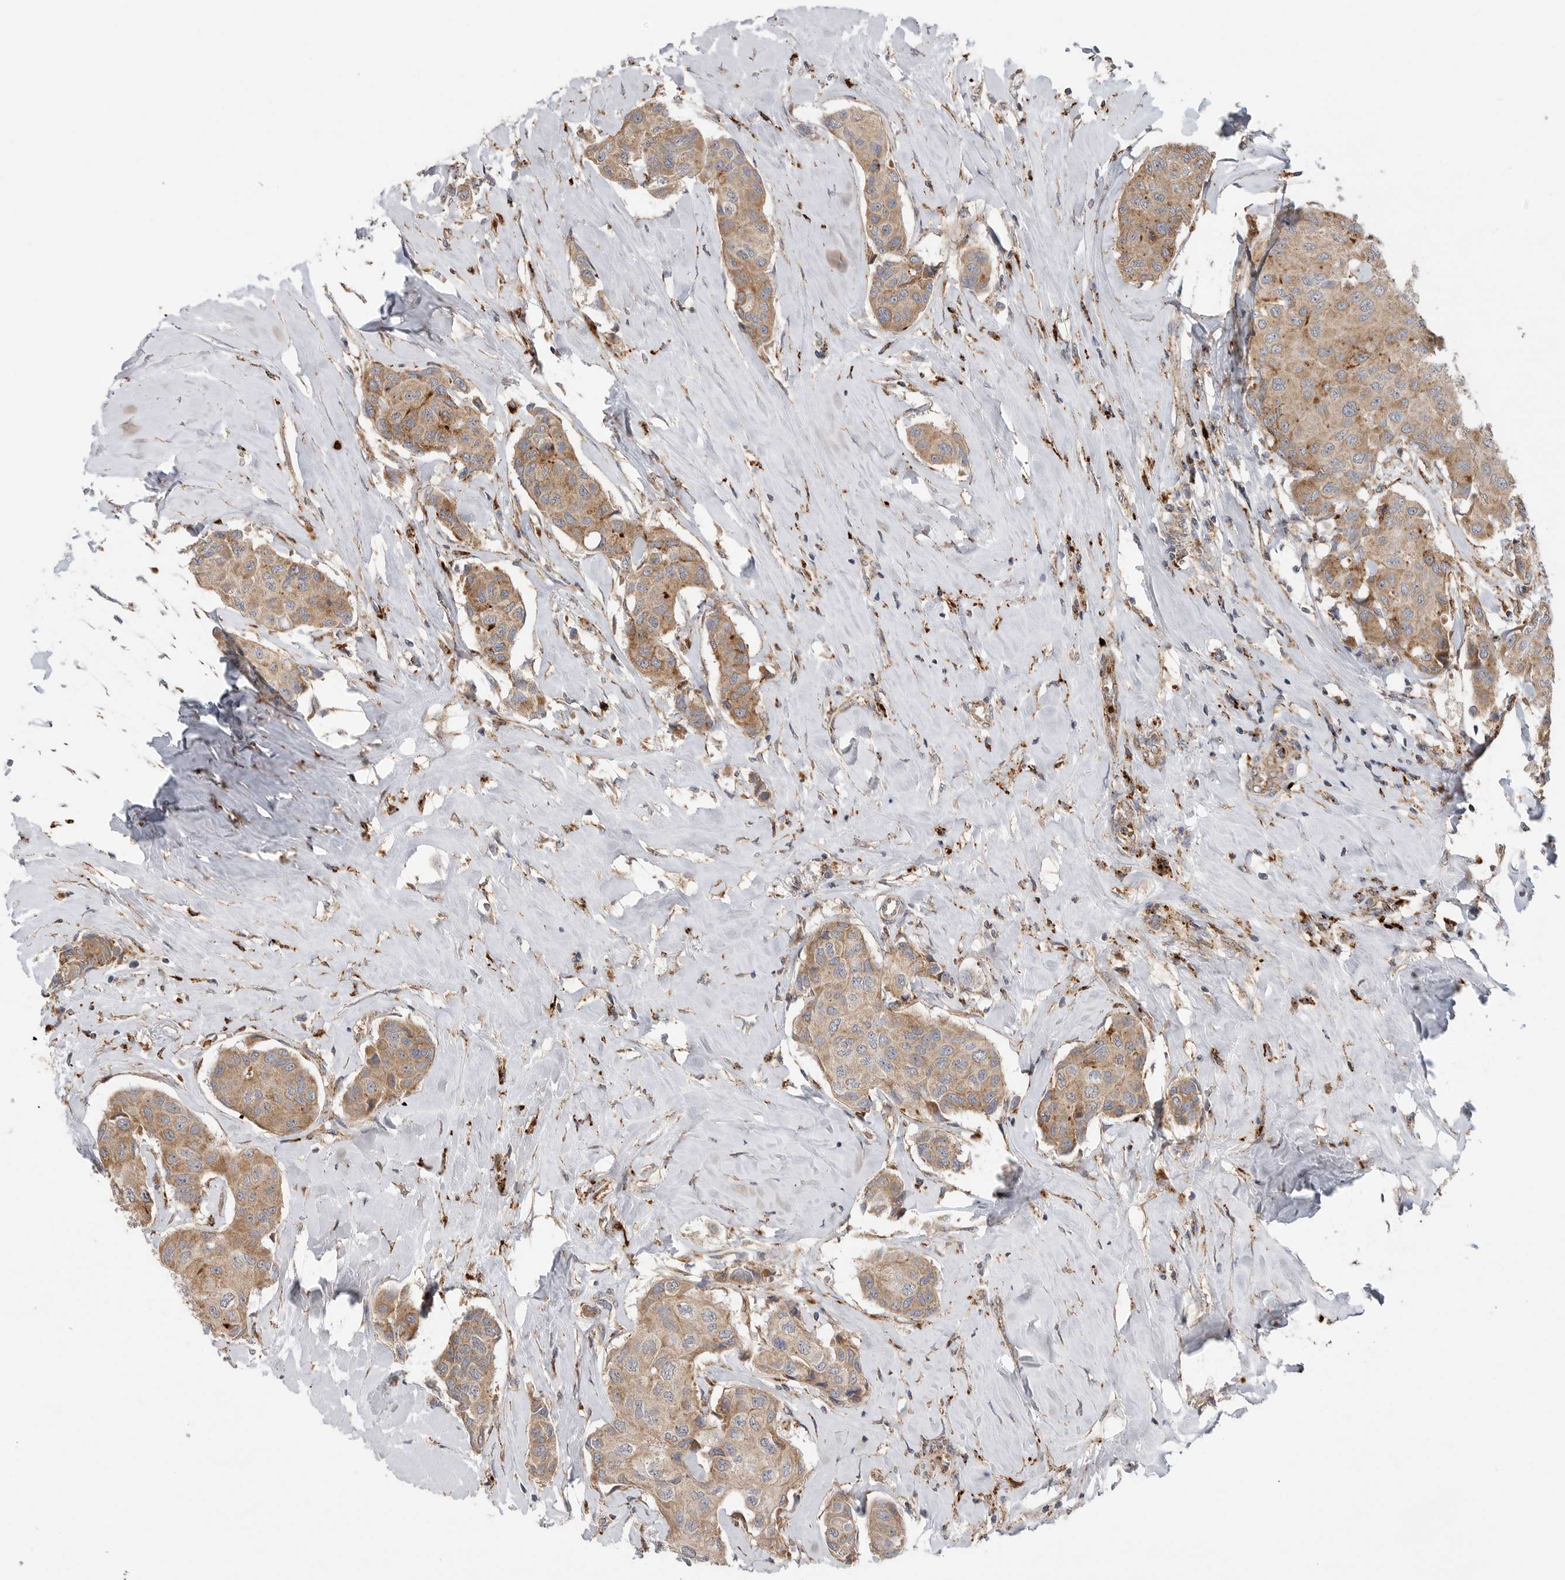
{"staining": {"intensity": "moderate", "quantity": ">75%", "location": "cytoplasmic/membranous"}, "tissue": "breast cancer", "cell_type": "Tumor cells", "image_type": "cancer", "snomed": [{"axis": "morphology", "description": "Duct carcinoma"}, {"axis": "topography", "description": "Breast"}], "caption": "Immunohistochemistry of human breast cancer reveals medium levels of moderate cytoplasmic/membranous expression in approximately >75% of tumor cells.", "gene": "GALNS", "patient": {"sex": "female", "age": 80}}